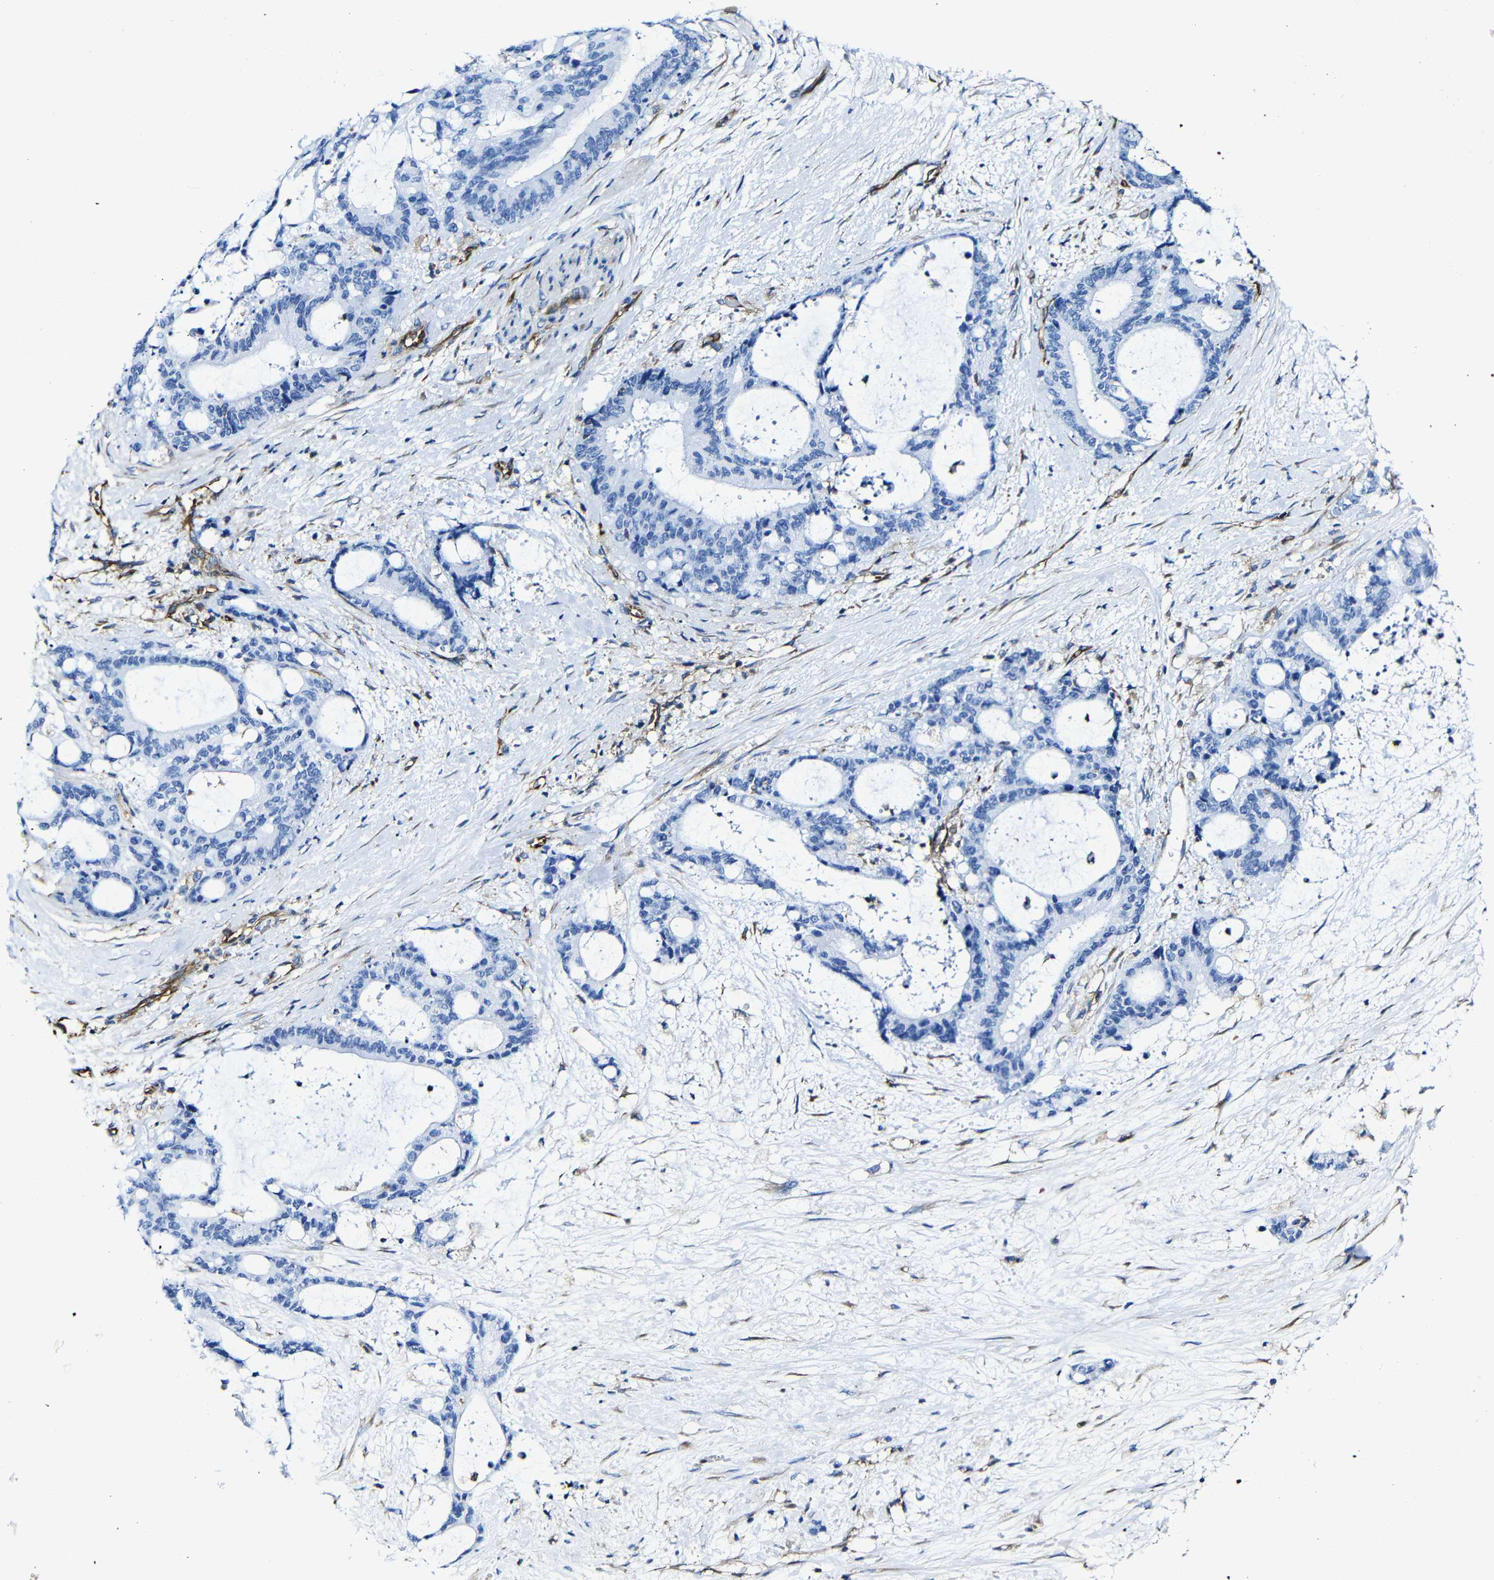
{"staining": {"intensity": "negative", "quantity": "none", "location": "none"}, "tissue": "liver cancer", "cell_type": "Tumor cells", "image_type": "cancer", "snomed": [{"axis": "morphology", "description": "Normal tissue, NOS"}, {"axis": "morphology", "description": "Cholangiocarcinoma"}, {"axis": "topography", "description": "Liver"}, {"axis": "topography", "description": "Peripheral nerve tissue"}], "caption": "Tumor cells show no significant protein positivity in cholangiocarcinoma (liver).", "gene": "MSN", "patient": {"sex": "female", "age": 73}}